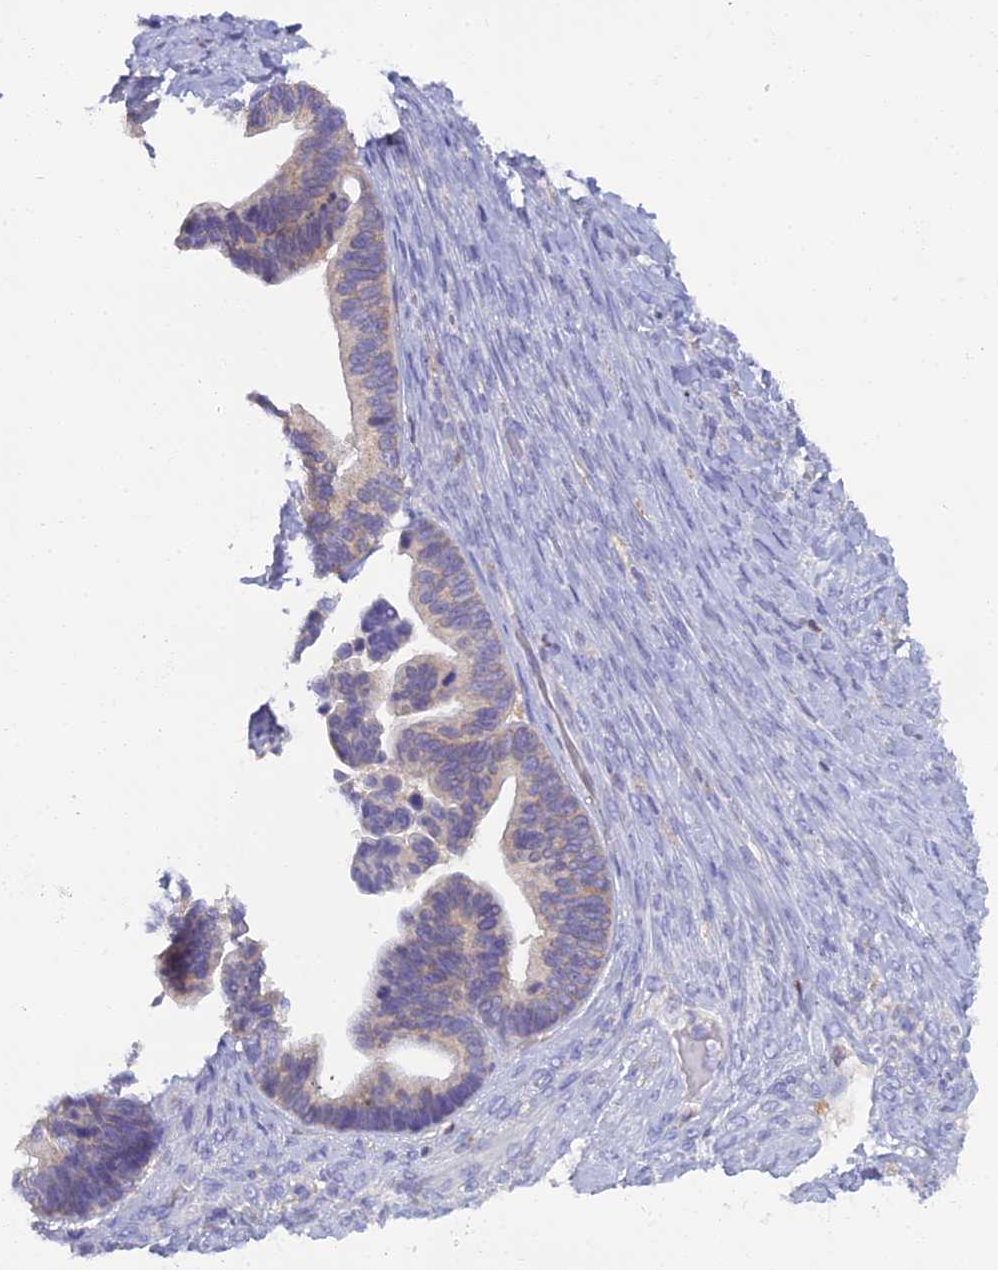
{"staining": {"intensity": "weak", "quantity": "25%-75%", "location": "cytoplasmic/membranous"}, "tissue": "ovarian cancer", "cell_type": "Tumor cells", "image_type": "cancer", "snomed": [{"axis": "morphology", "description": "Cystadenocarcinoma, serous, NOS"}, {"axis": "topography", "description": "Ovary"}], "caption": "Brown immunohistochemical staining in serous cystadenocarcinoma (ovarian) exhibits weak cytoplasmic/membranous positivity in about 25%-75% of tumor cells. The protein is stained brown, and the nuclei are stained in blue (DAB IHC with brightfield microscopy, high magnification).", "gene": "BLNK", "patient": {"sex": "female", "age": 56}}